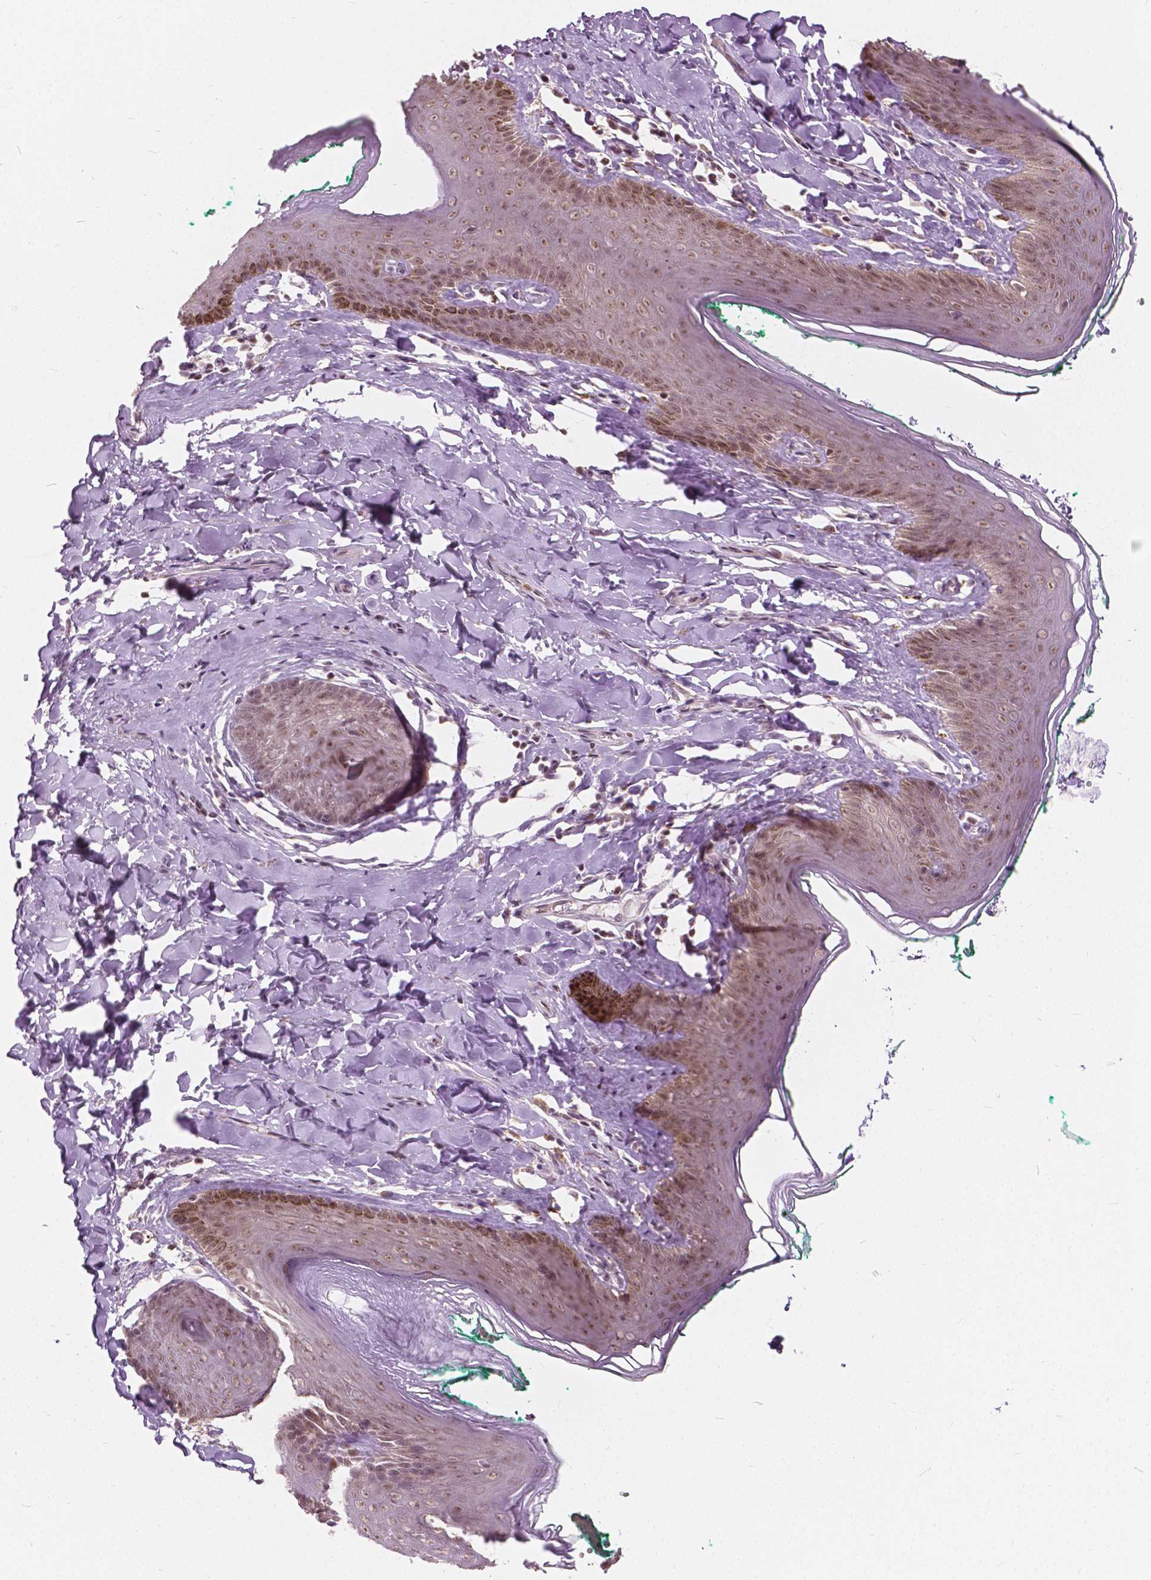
{"staining": {"intensity": "moderate", "quantity": ">75%", "location": "nuclear"}, "tissue": "skin", "cell_type": "Epidermal cells", "image_type": "normal", "snomed": [{"axis": "morphology", "description": "Normal tissue, NOS"}, {"axis": "topography", "description": "Vulva"}, {"axis": "topography", "description": "Peripheral nerve tissue"}], "caption": "A medium amount of moderate nuclear positivity is identified in approximately >75% of epidermal cells in benign skin. (DAB IHC with brightfield microscopy, high magnification).", "gene": "DLX6", "patient": {"sex": "female", "age": 66}}